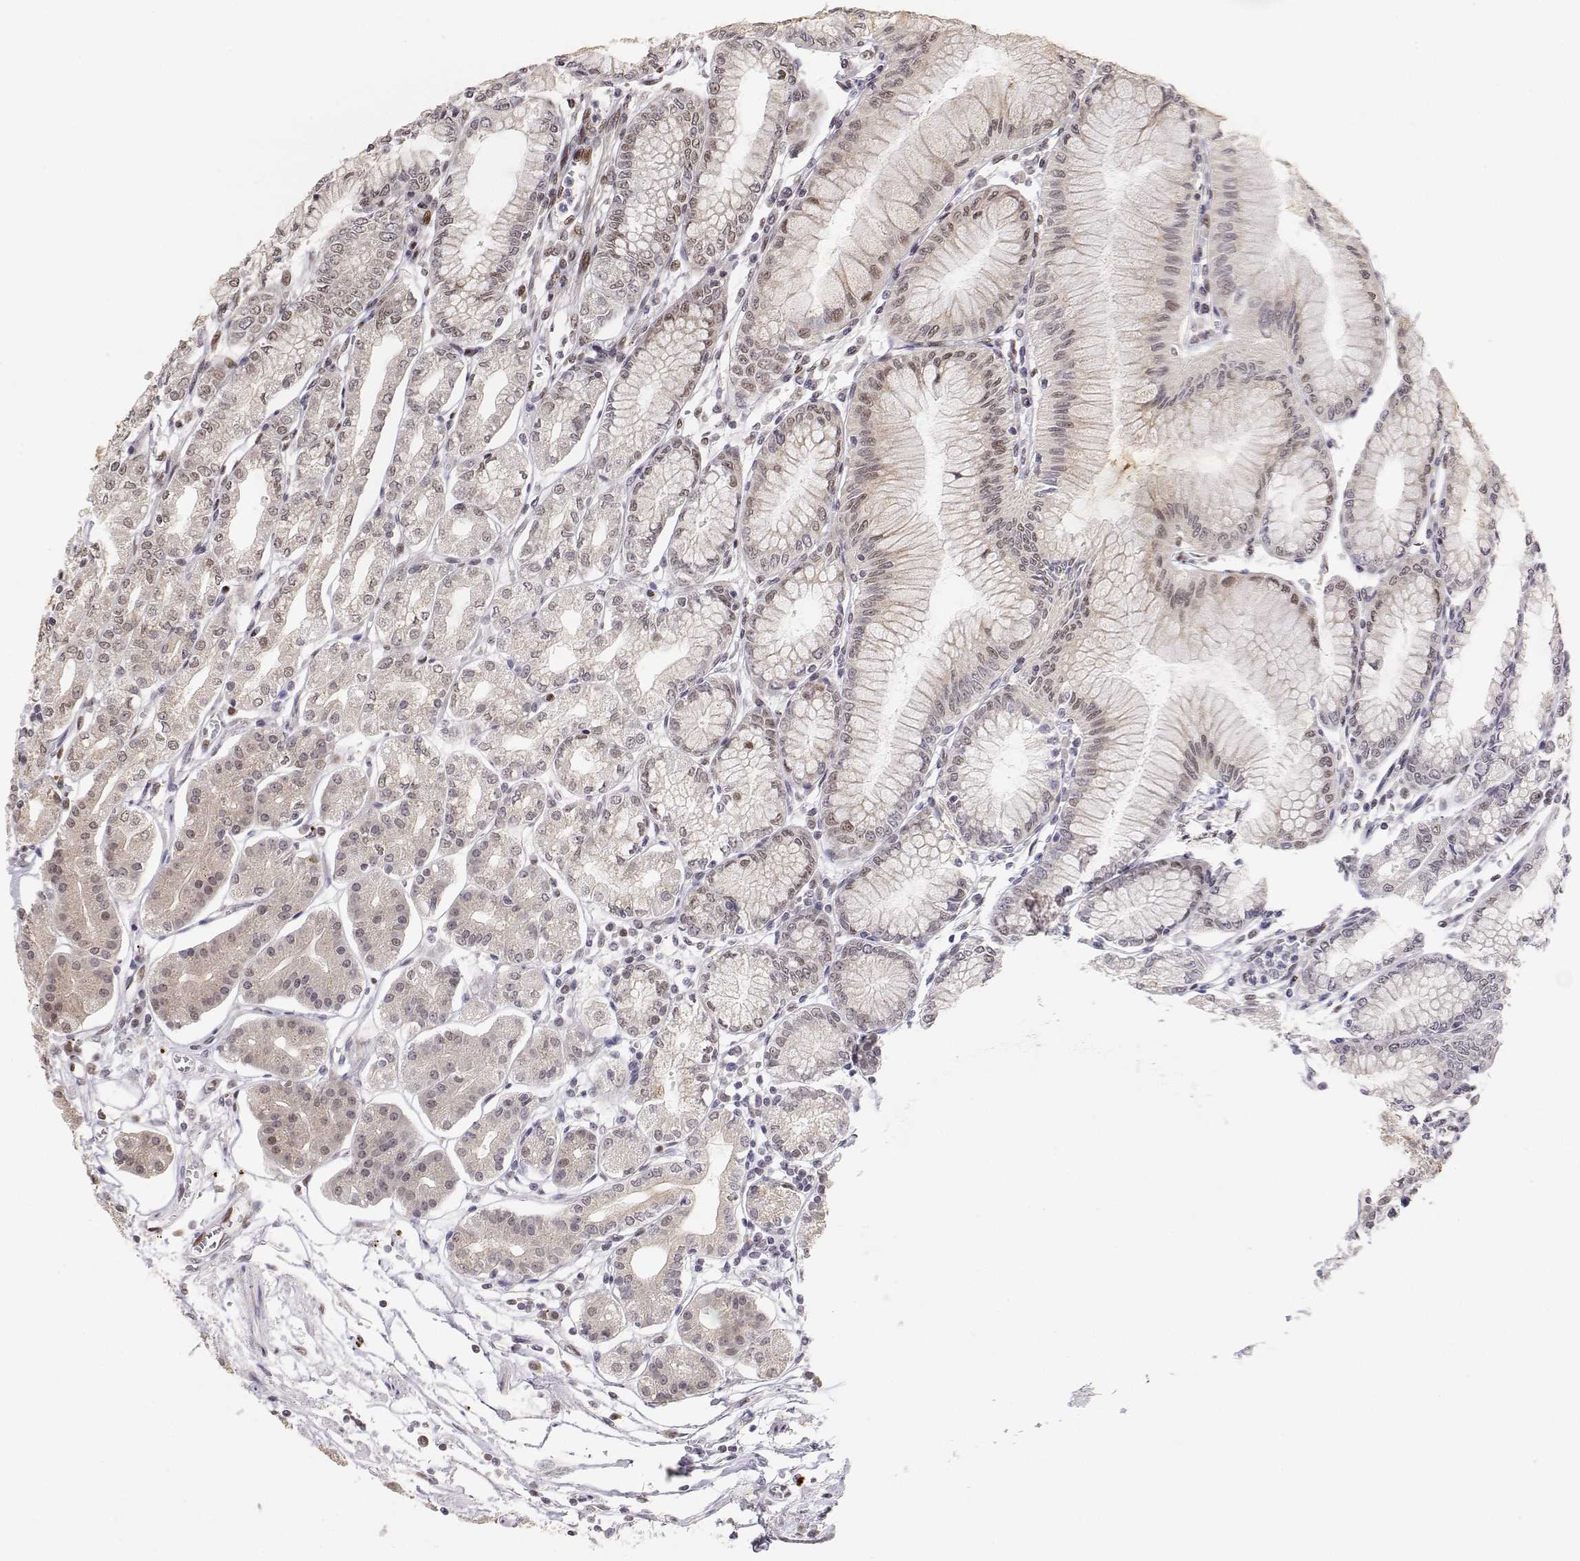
{"staining": {"intensity": "moderate", "quantity": "<25%", "location": "cytoplasmic/membranous"}, "tissue": "stomach", "cell_type": "Glandular cells", "image_type": "normal", "snomed": [{"axis": "morphology", "description": "Normal tissue, NOS"}, {"axis": "topography", "description": "Skeletal muscle"}, {"axis": "topography", "description": "Stomach"}], "caption": "A histopathology image showing moderate cytoplasmic/membranous staining in about <25% of glandular cells in unremarkable stomach, as visualized by brown immunohistochemical staining.", "gene": "BRCA1", "patient": {"sex": "female", "age": 57}}